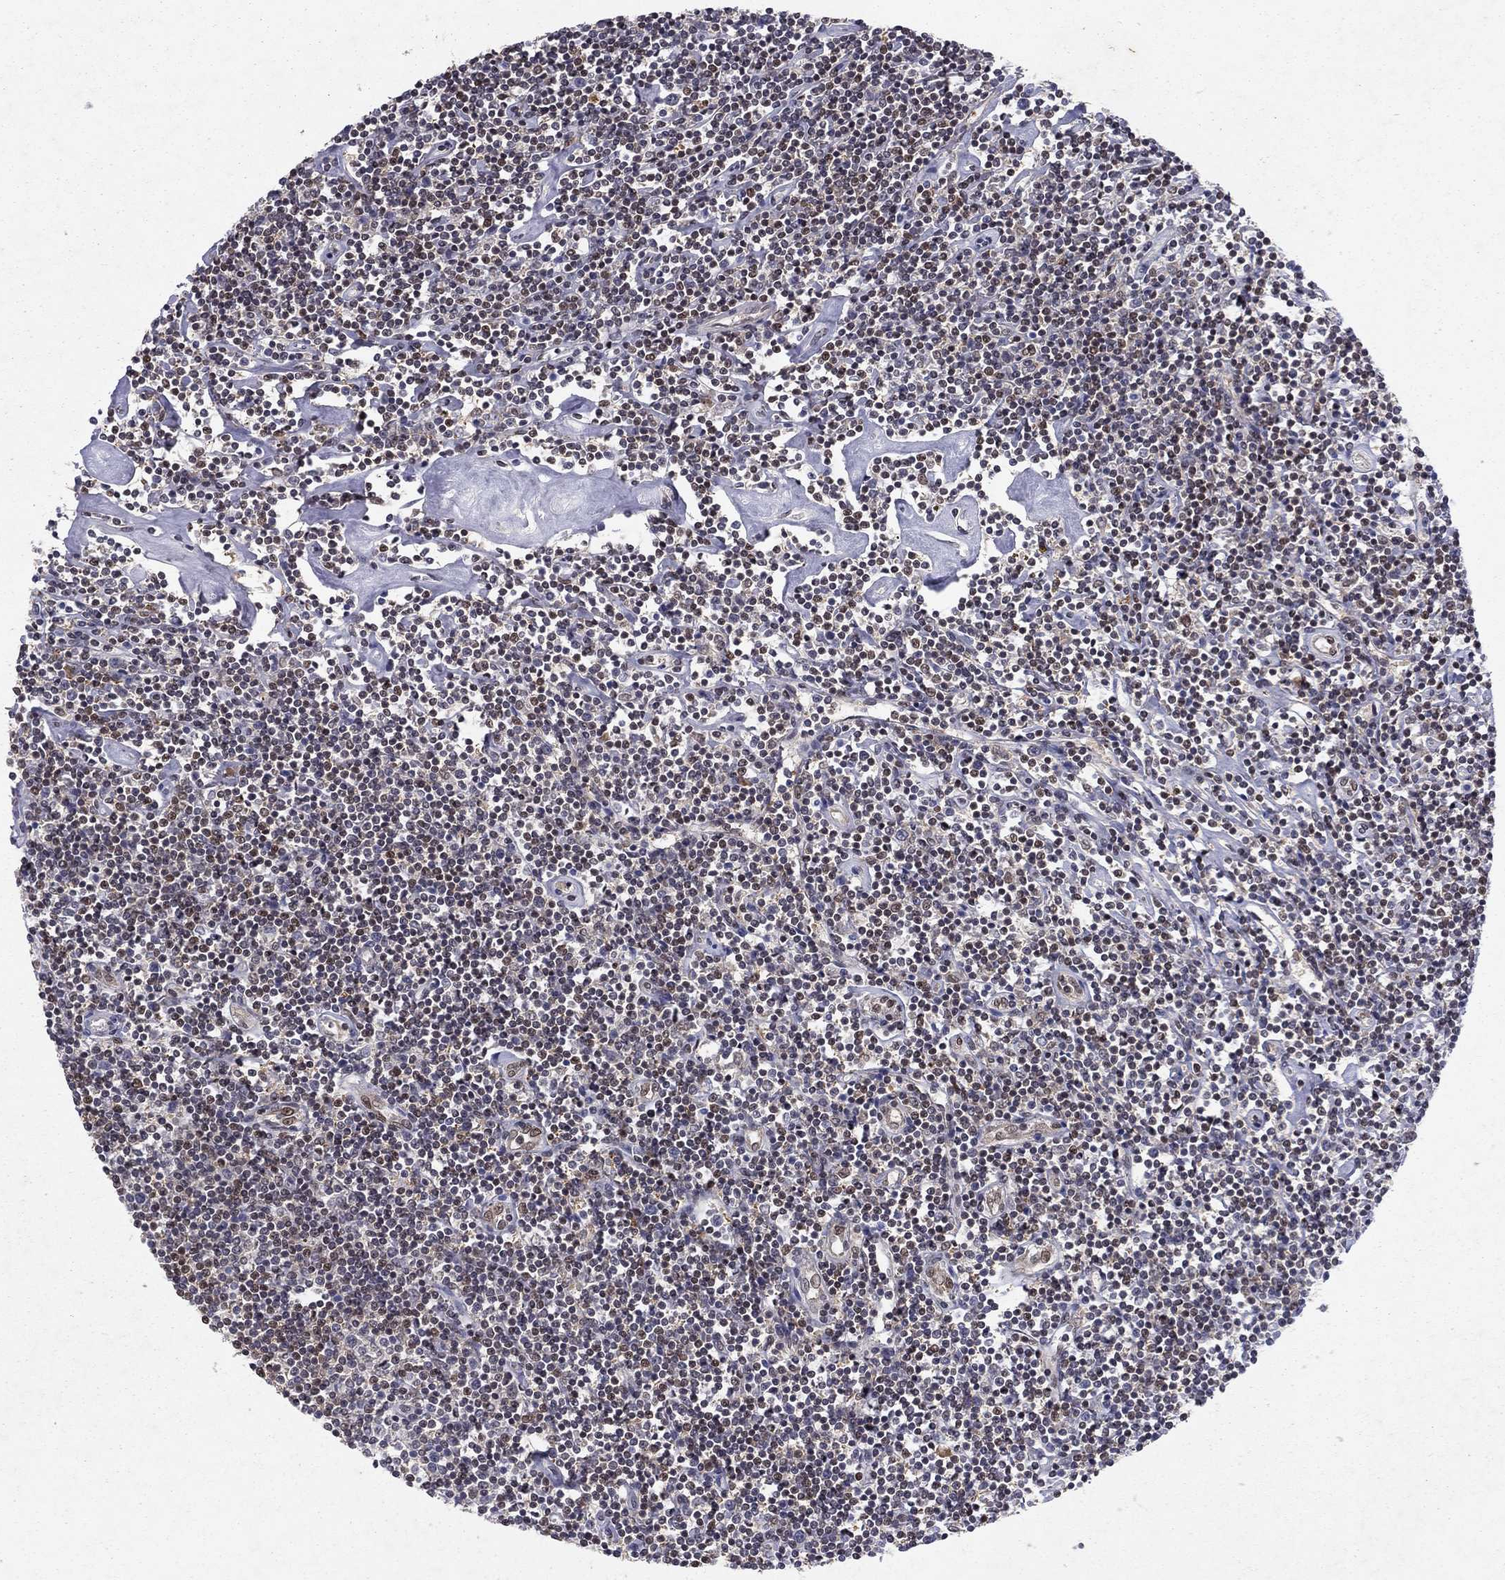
{"staining": {"intensity": "negative", "quantity": "none", "location": "none"}, "tissue": "lymphoma", "cell_type": "Tumor cells", "image_type": "cancer", "snomed": [{"axis": "morphology", "description": "Hodgkin's disease, NOS"}, {"axis": "topography", "description": "Lymph node"}], "caption": "Tumor cells show no significant protein positivity in Hodgkin's disease. (DAB (3,3'-diaminobenzidine) immunohistochemistry (IHC) with hematoxylin counter stain).", "gene": "CRTC1", "patient": {"sex": "male", "age": 40}}